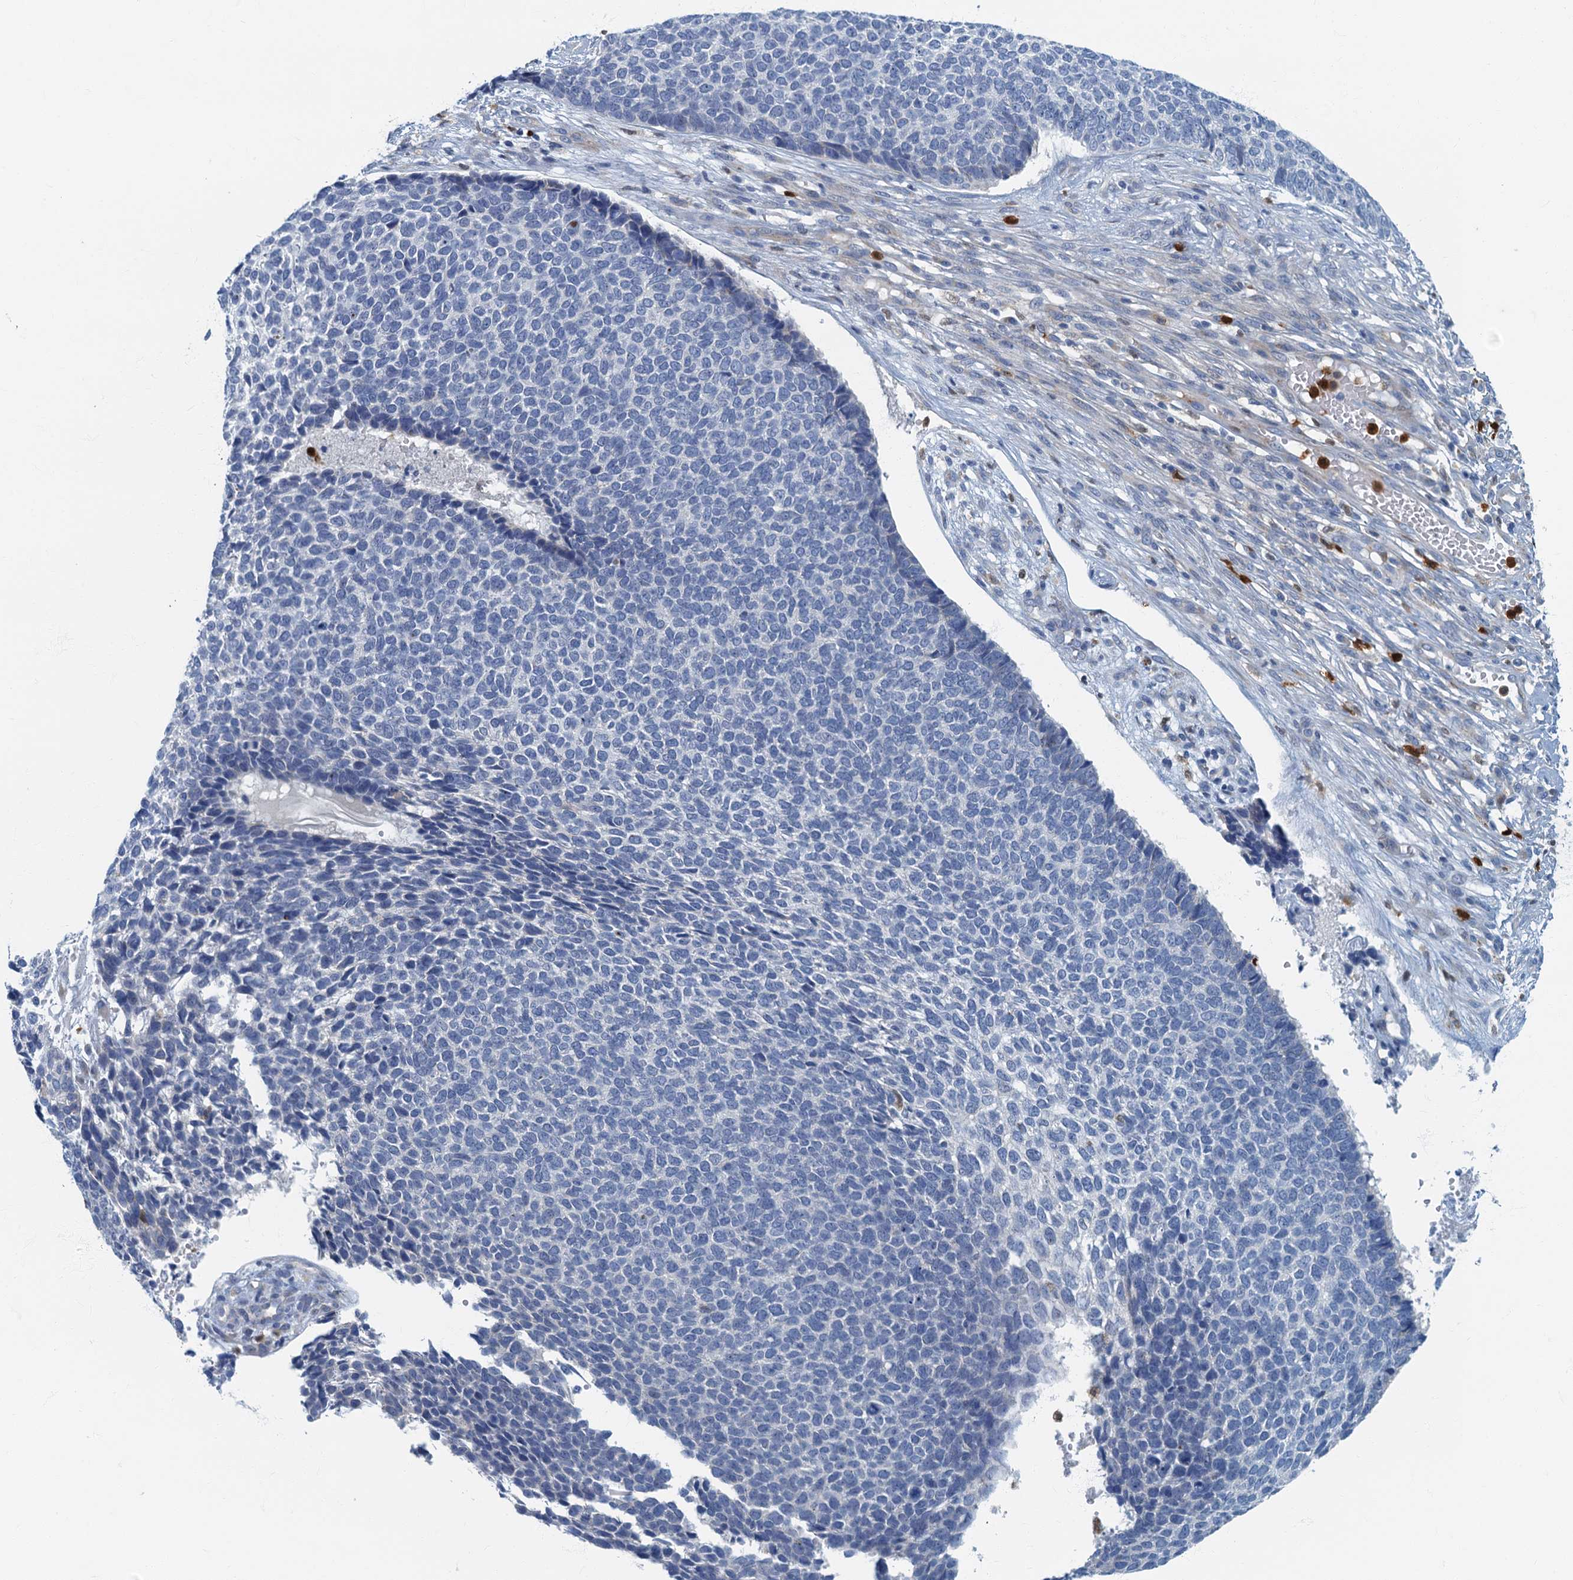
{"staining": {"intensity": "negative", "quantity": "none", "location": "none"}, "tissue": "skin cancer", "cell_type": "Tumor cells", "image_type": "cancer", "snomed": [{"axis": "morphology", "description": "Basal cell carcinoma"}, {"axis": "topography", "description": "Skin"}], "caption": "Human skin cancer stained for a protein using IHC reveals no expression in tumor cells.", "gene": "ANKDD1A", "patient": {"sex": "female", "age": 84}}